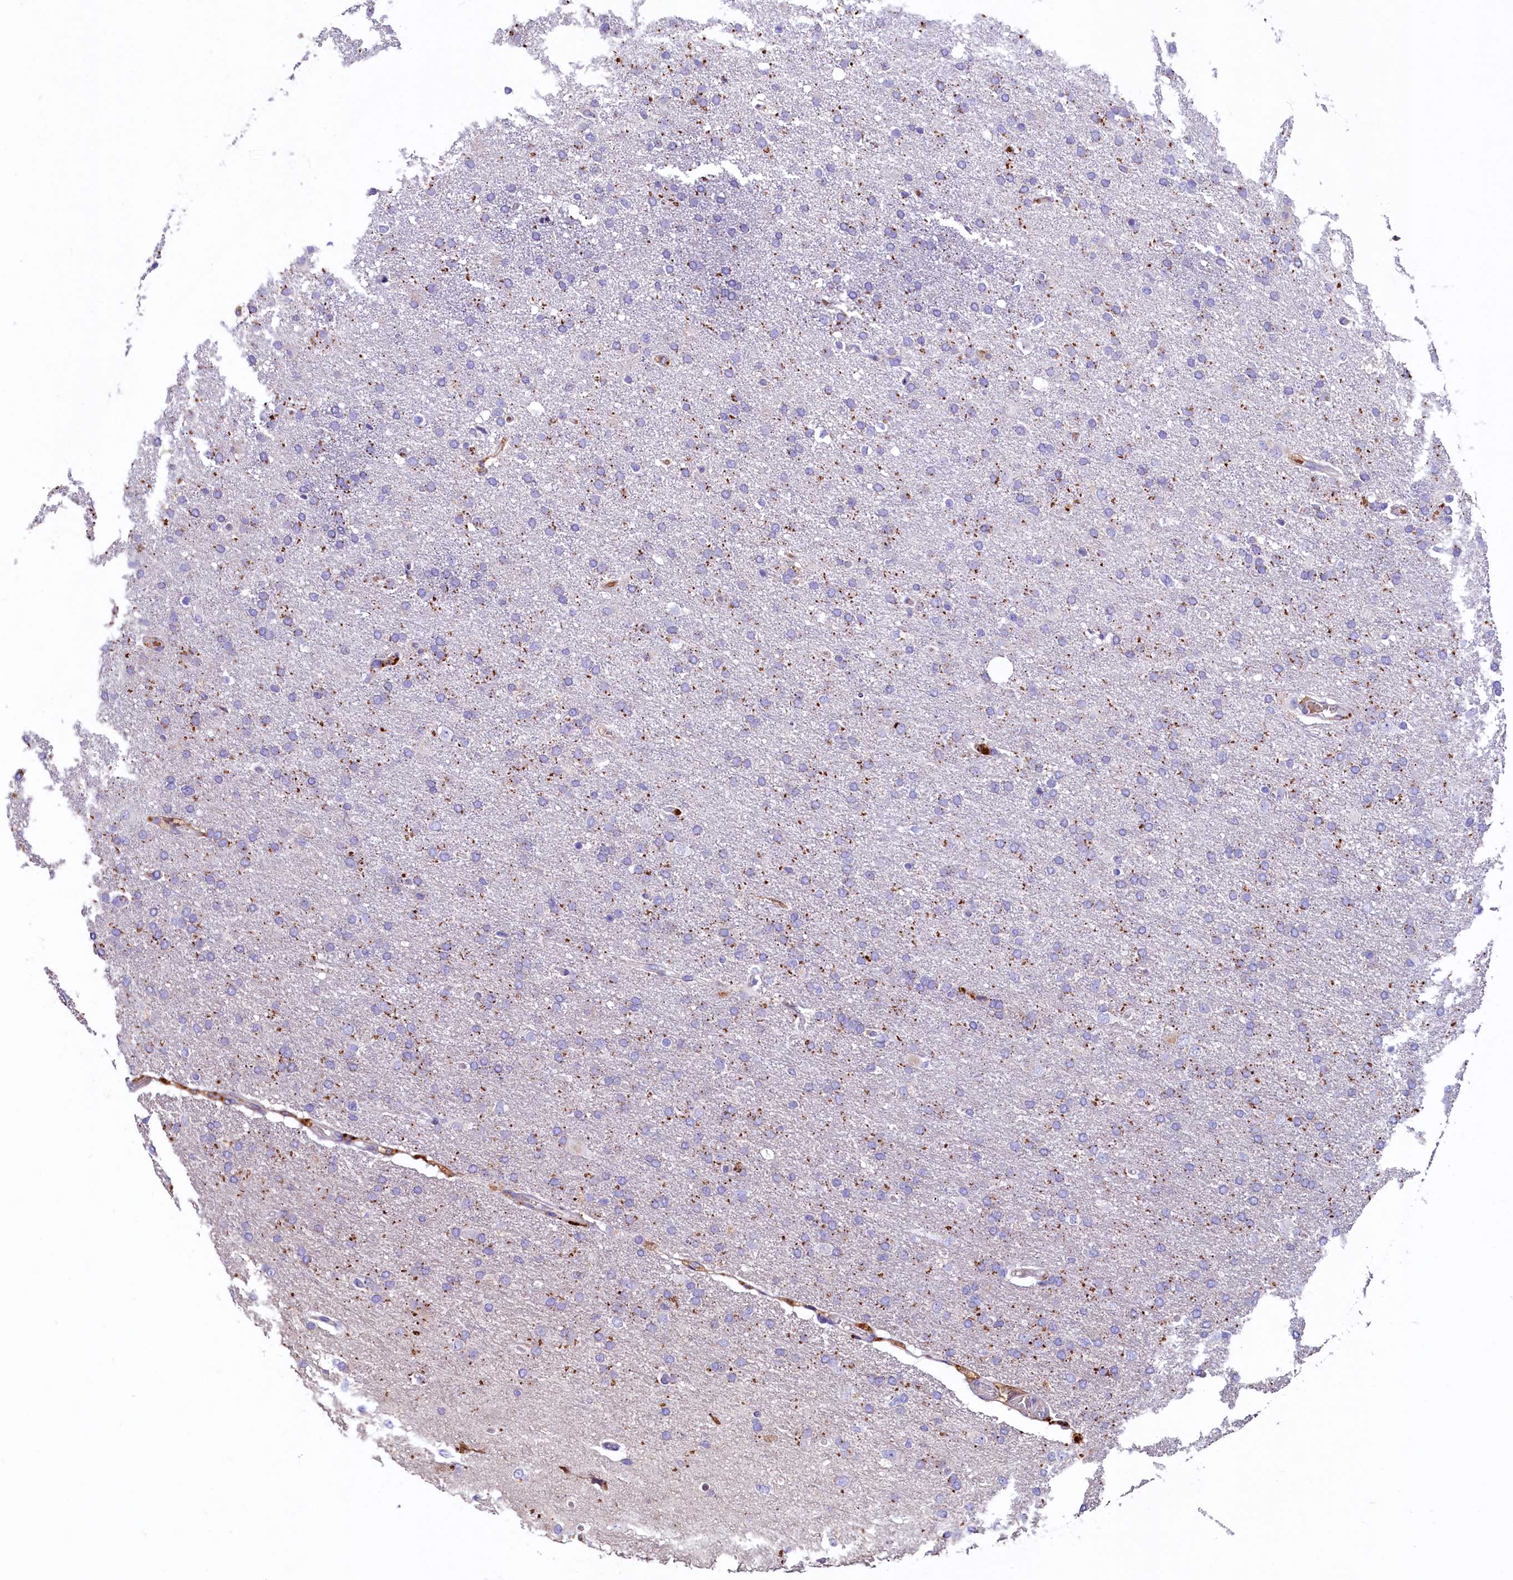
{"staining": {"intensity": "weak", "quantity": "<25%", "location": "cytoplasmic/membranous"}, "tissue": "glioma", "cell_type": "Tumor cells", "image_type": "cancer", "snomed": [{"axis": "morphology", "description": "Glioma, malignant, High grade"}, {"axis": "topography", "description": "Brain"}], "caption": "Protein analysis of high-grade glioma (malignant) exhibits no significant expression in tumor cells.", "gene": "HPS6", "patient": {"sex": "male", "age": 72}}